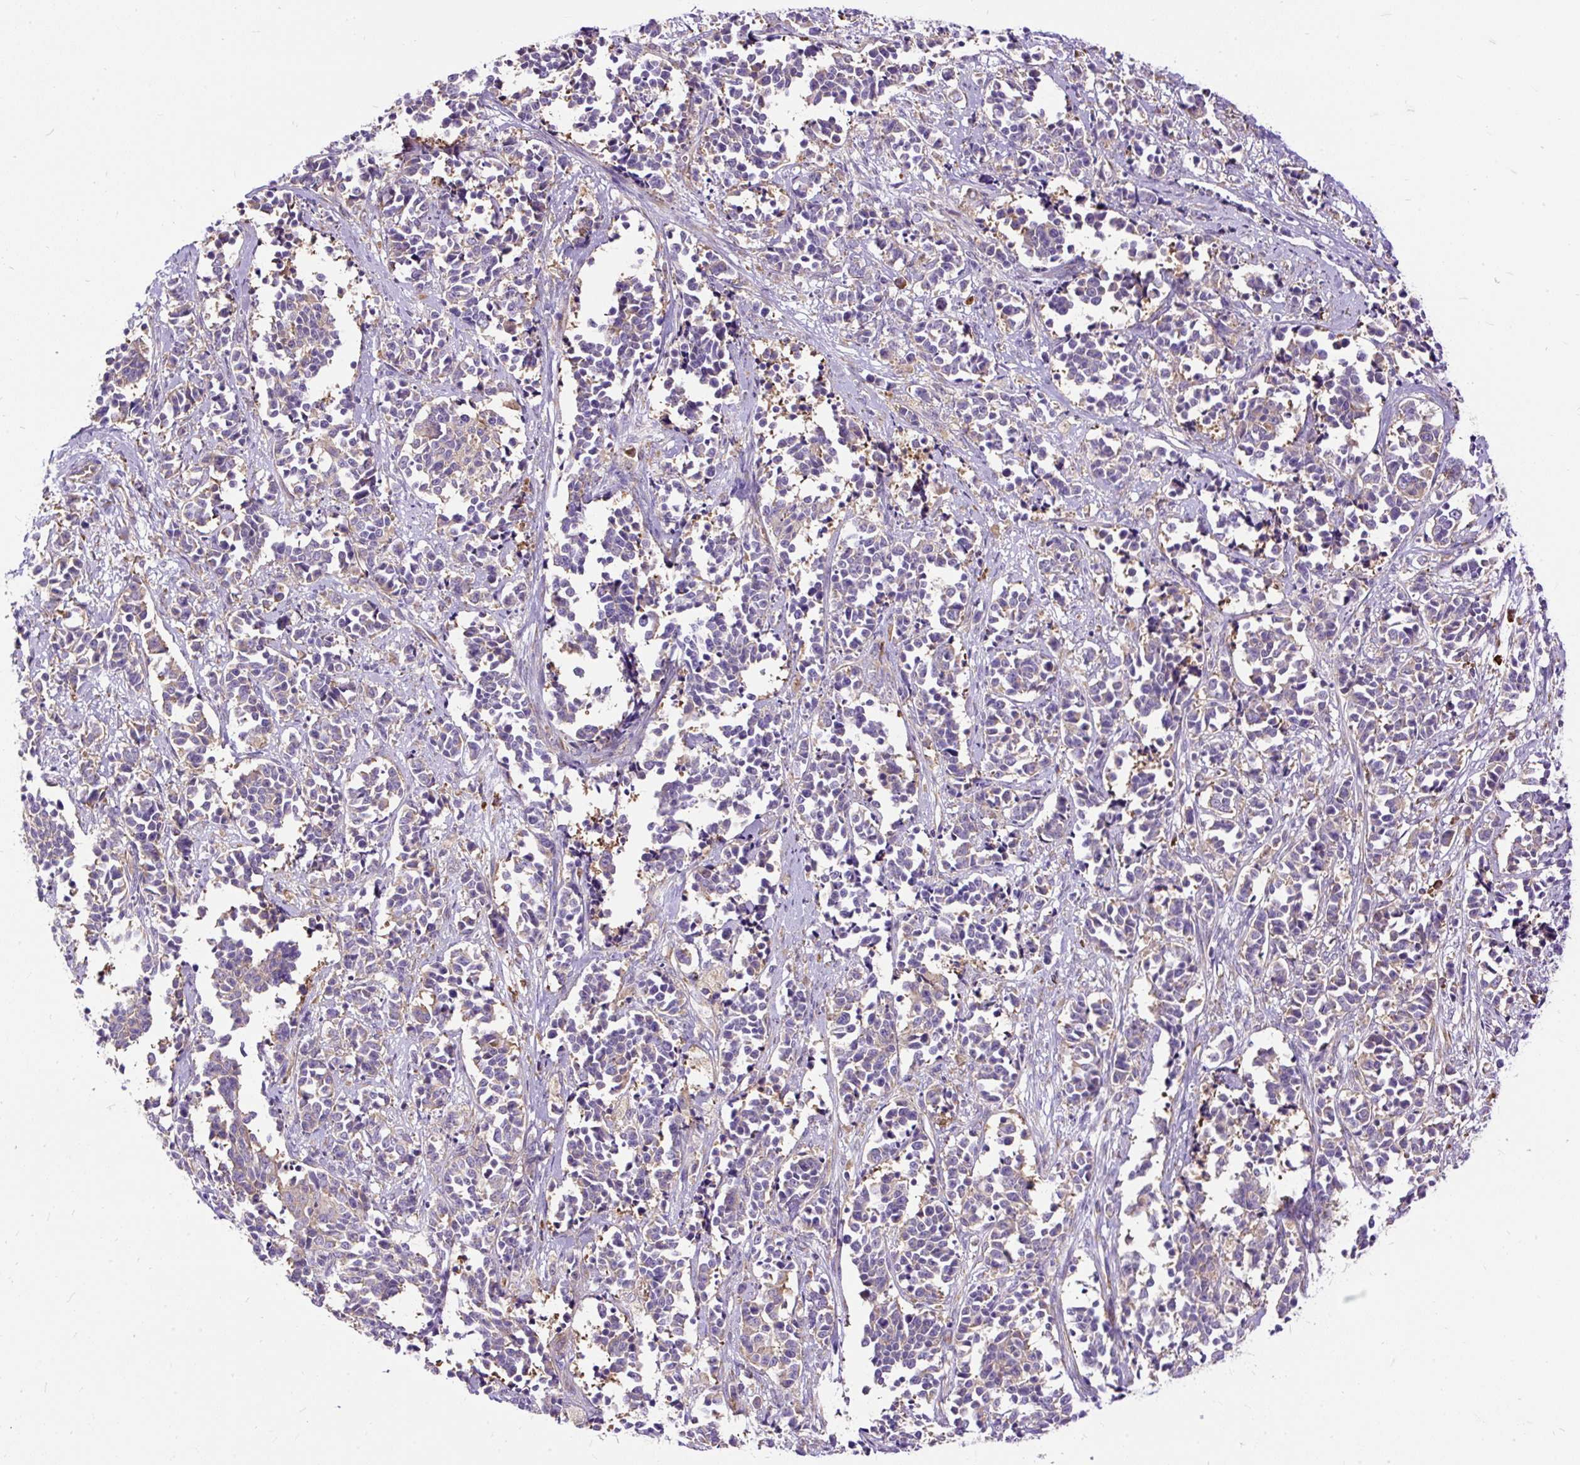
{"staining": {"intensity": "weak", "quantity": "<25%", "location": "cytoplasmic/membranous"}, "tissue": "cervical cancer", "cell_type": "Tumor cells", "image_type": "cancer", "snomed": [{"axis": "morphology", "description": "Normal tissue, NOS"}, {"axis": "morphology", "description": "Squamous cell carcinoma, NOS"}, {"axis": "topography", "description": "Cervix"}], "caption": "DAB immunohistochemical staining of cervical cancer exhibits no significant positivity in tumor cells.", "gene": "RPS5", "patient": {"sex": "female", "age": 35}}